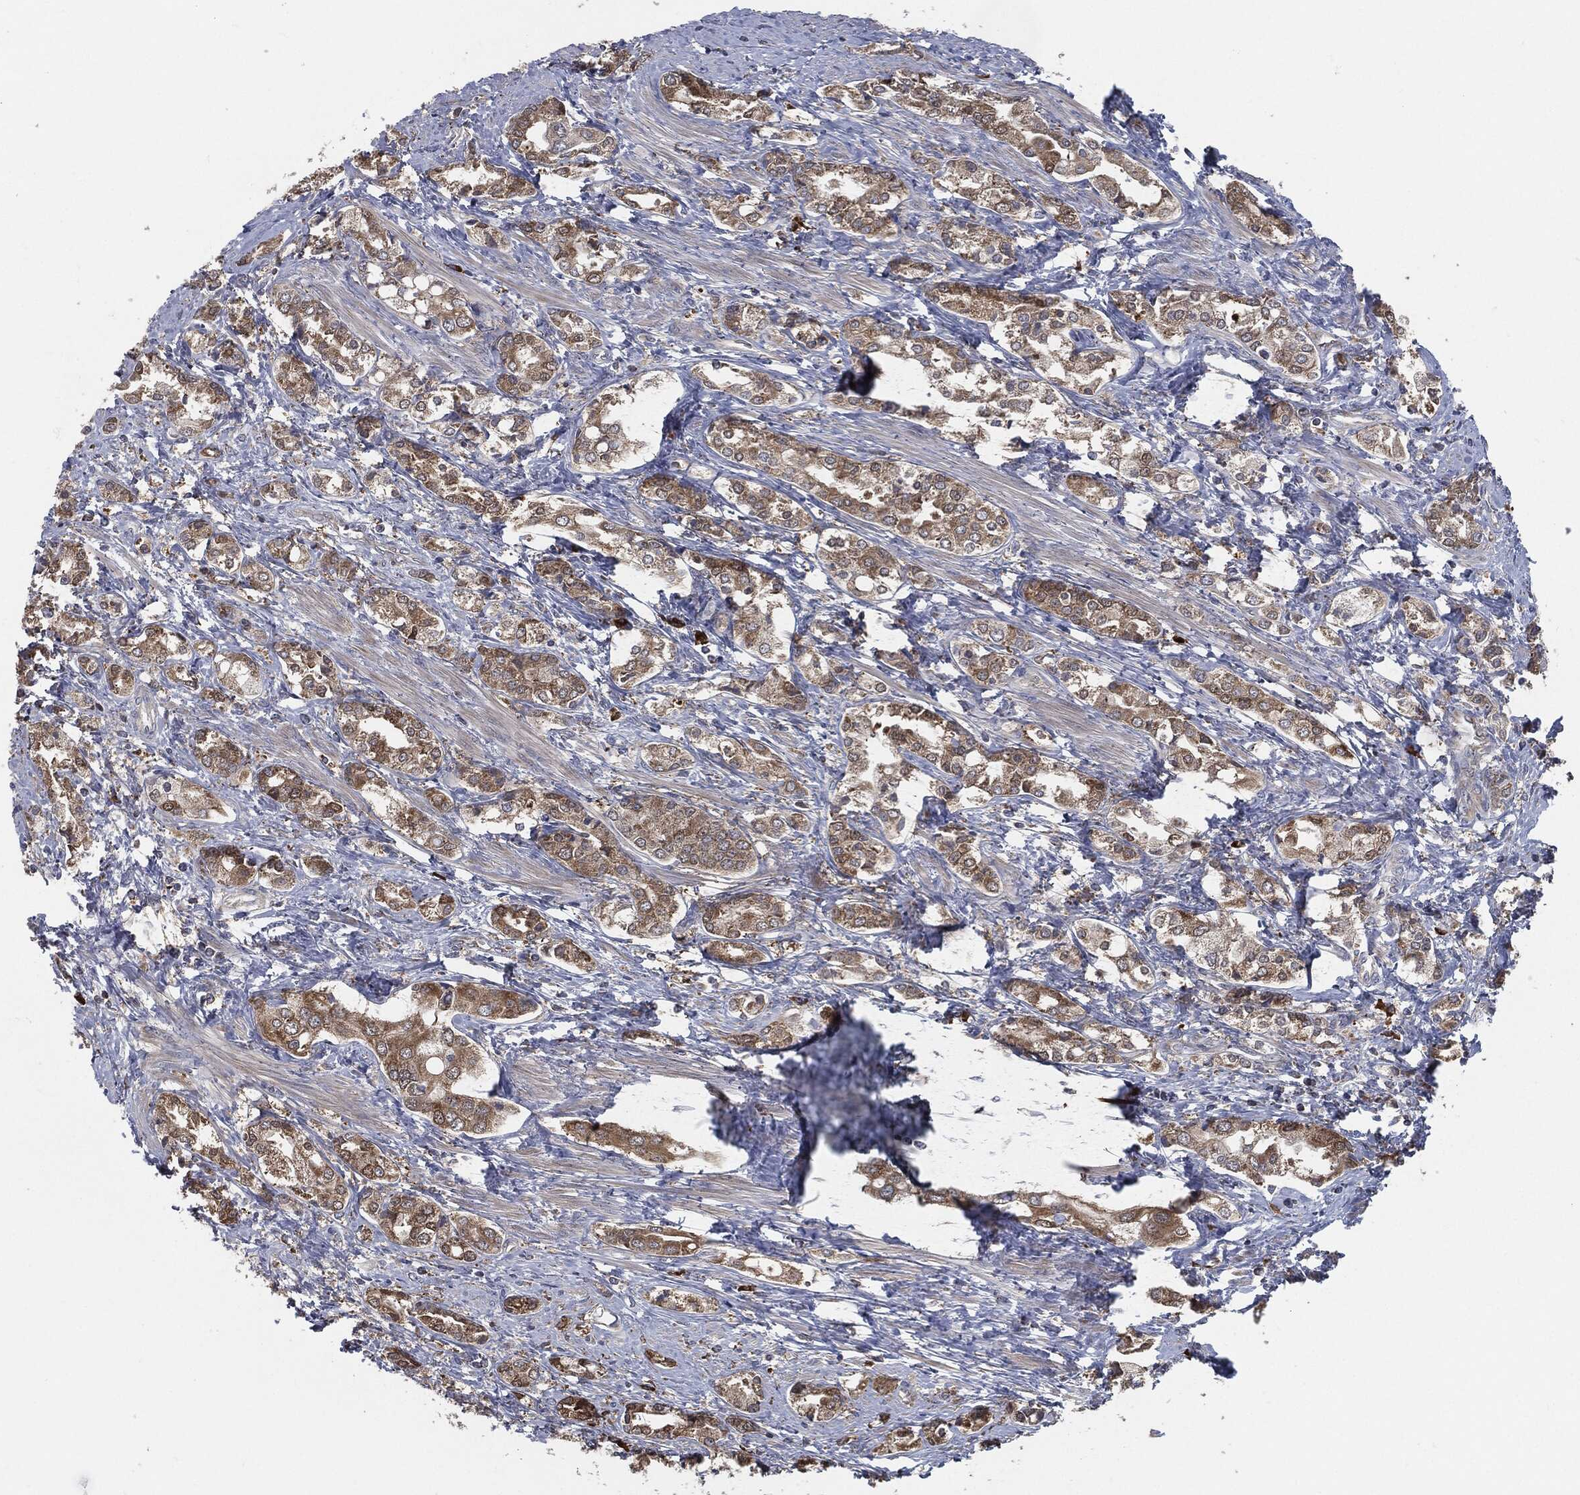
{"staining": {"intensity": "moderate", "quantity": ">75%", "location": "cytoplasmic/membranous"}, "tissue": "prostate cancer", "cell_type": "Tumor cells", "image_type": "cancer", "snomed": [{"axis": "morphology", "description": "Adenocarcinoma, NOS"}, {"axis": "topography", "description": "Prostate and seminal vesicle, NOS"}, {"axis": "topography", "description": "Prostate"}], "caption": "Protein positivity by immunohistochemistry (IHC) reveals moderate cytoplasmic/membranous expression in about >75% of tumor cells in prostate adenocarcinoma.", "gene": "PRDX4", "patient": {"sex": "male", "age": 62}}